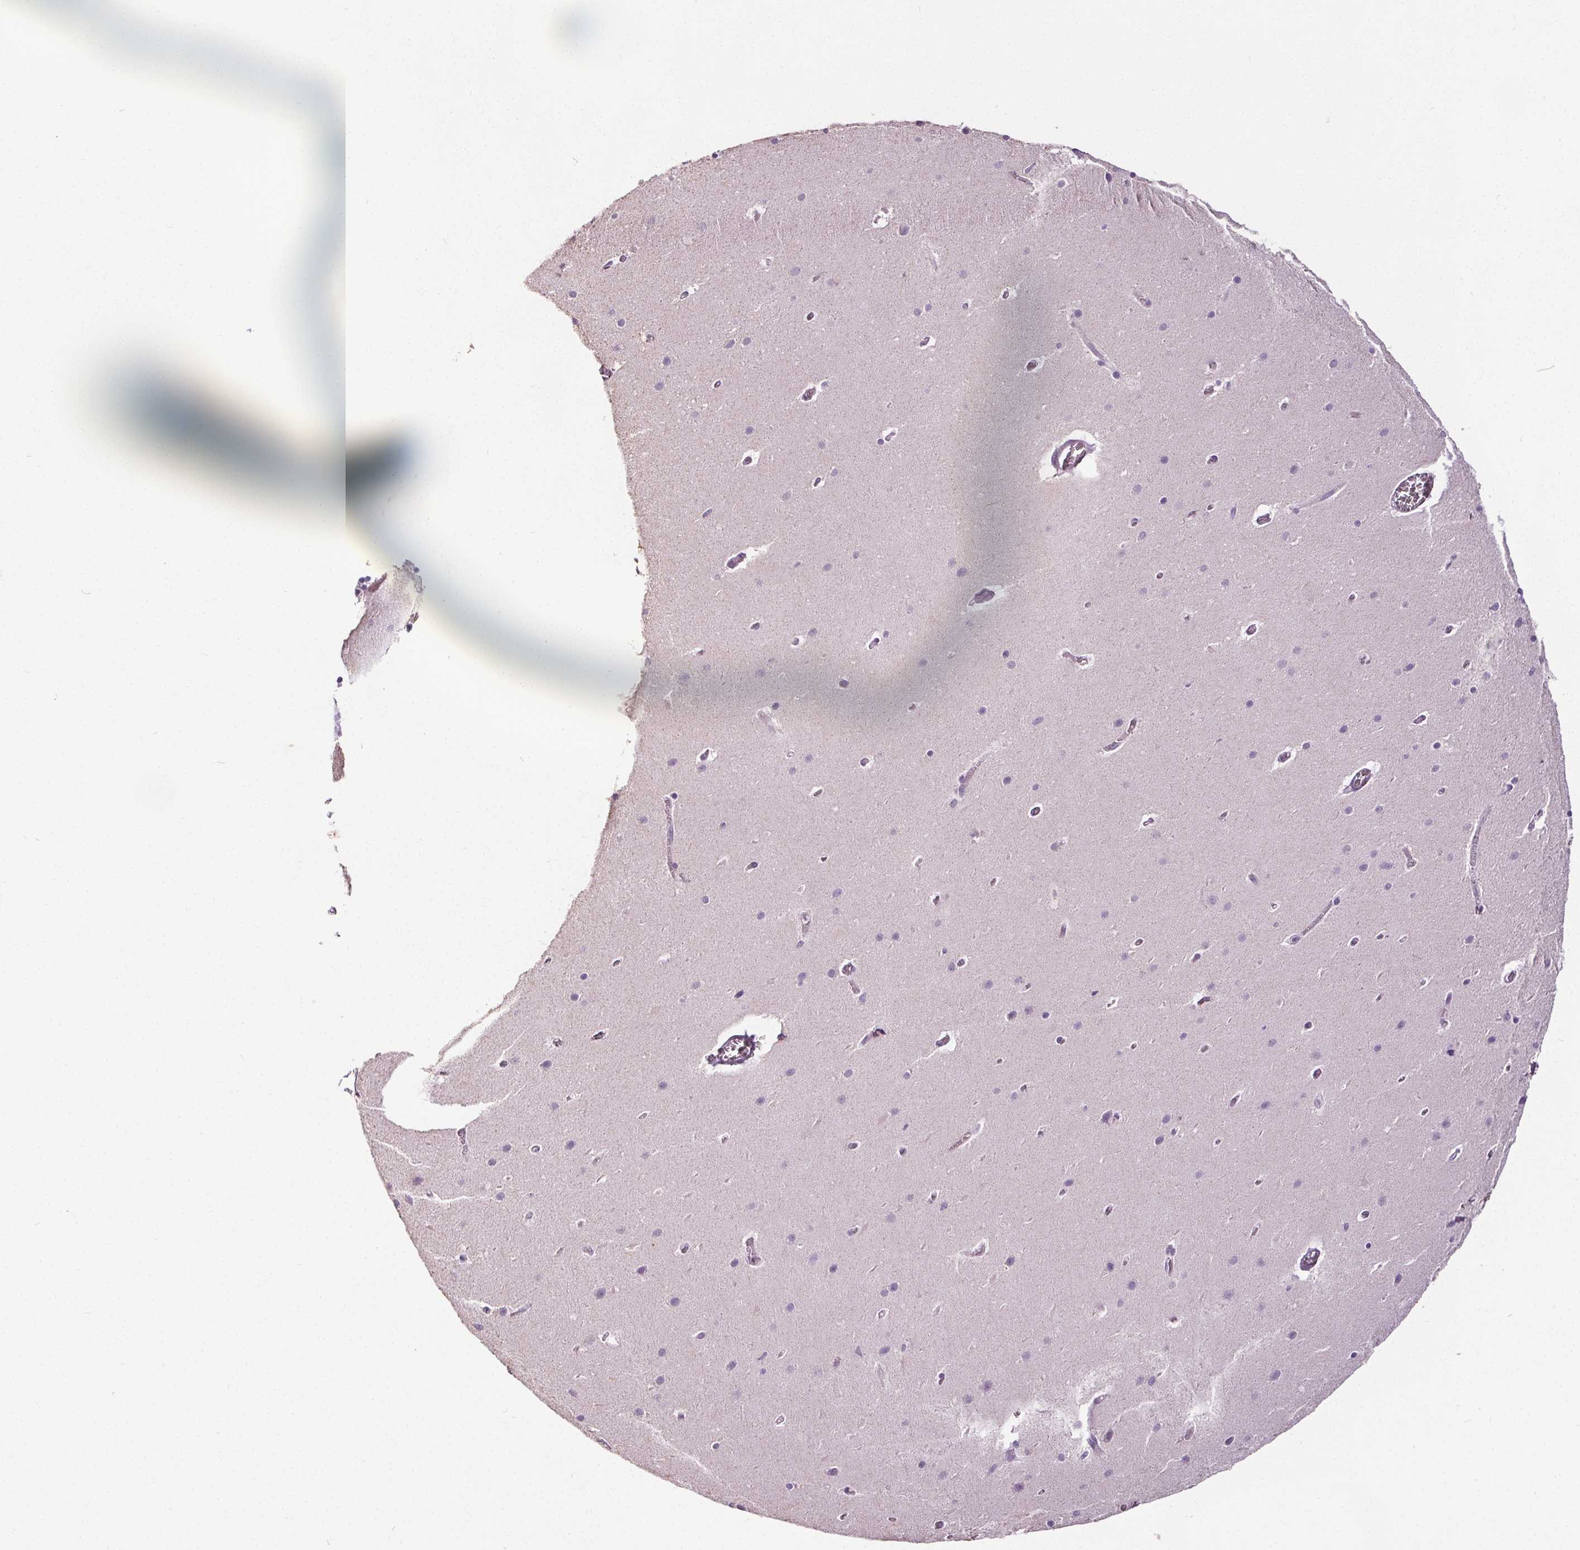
{"staining": {"intensity": "negative", "quantity": "none", "location": "none"}, "tissue": "cerebellum", "cell_type": "Cells in granular layer", "image_type": "normal", "snomed": [{"axis": "morphology", "description": "Normal tissue, NOS"}, {"axis": "topography", "description": "Cerebellum"}], "caption": "Immunohistochemistry (IHC) photomicrograph of normal human cerebellum stained for a protein (brown), which demonstrates no staining in cells in granular layer.", "gene": "GPIHBP1", "patient": {"sex": "male", "age": 70}}